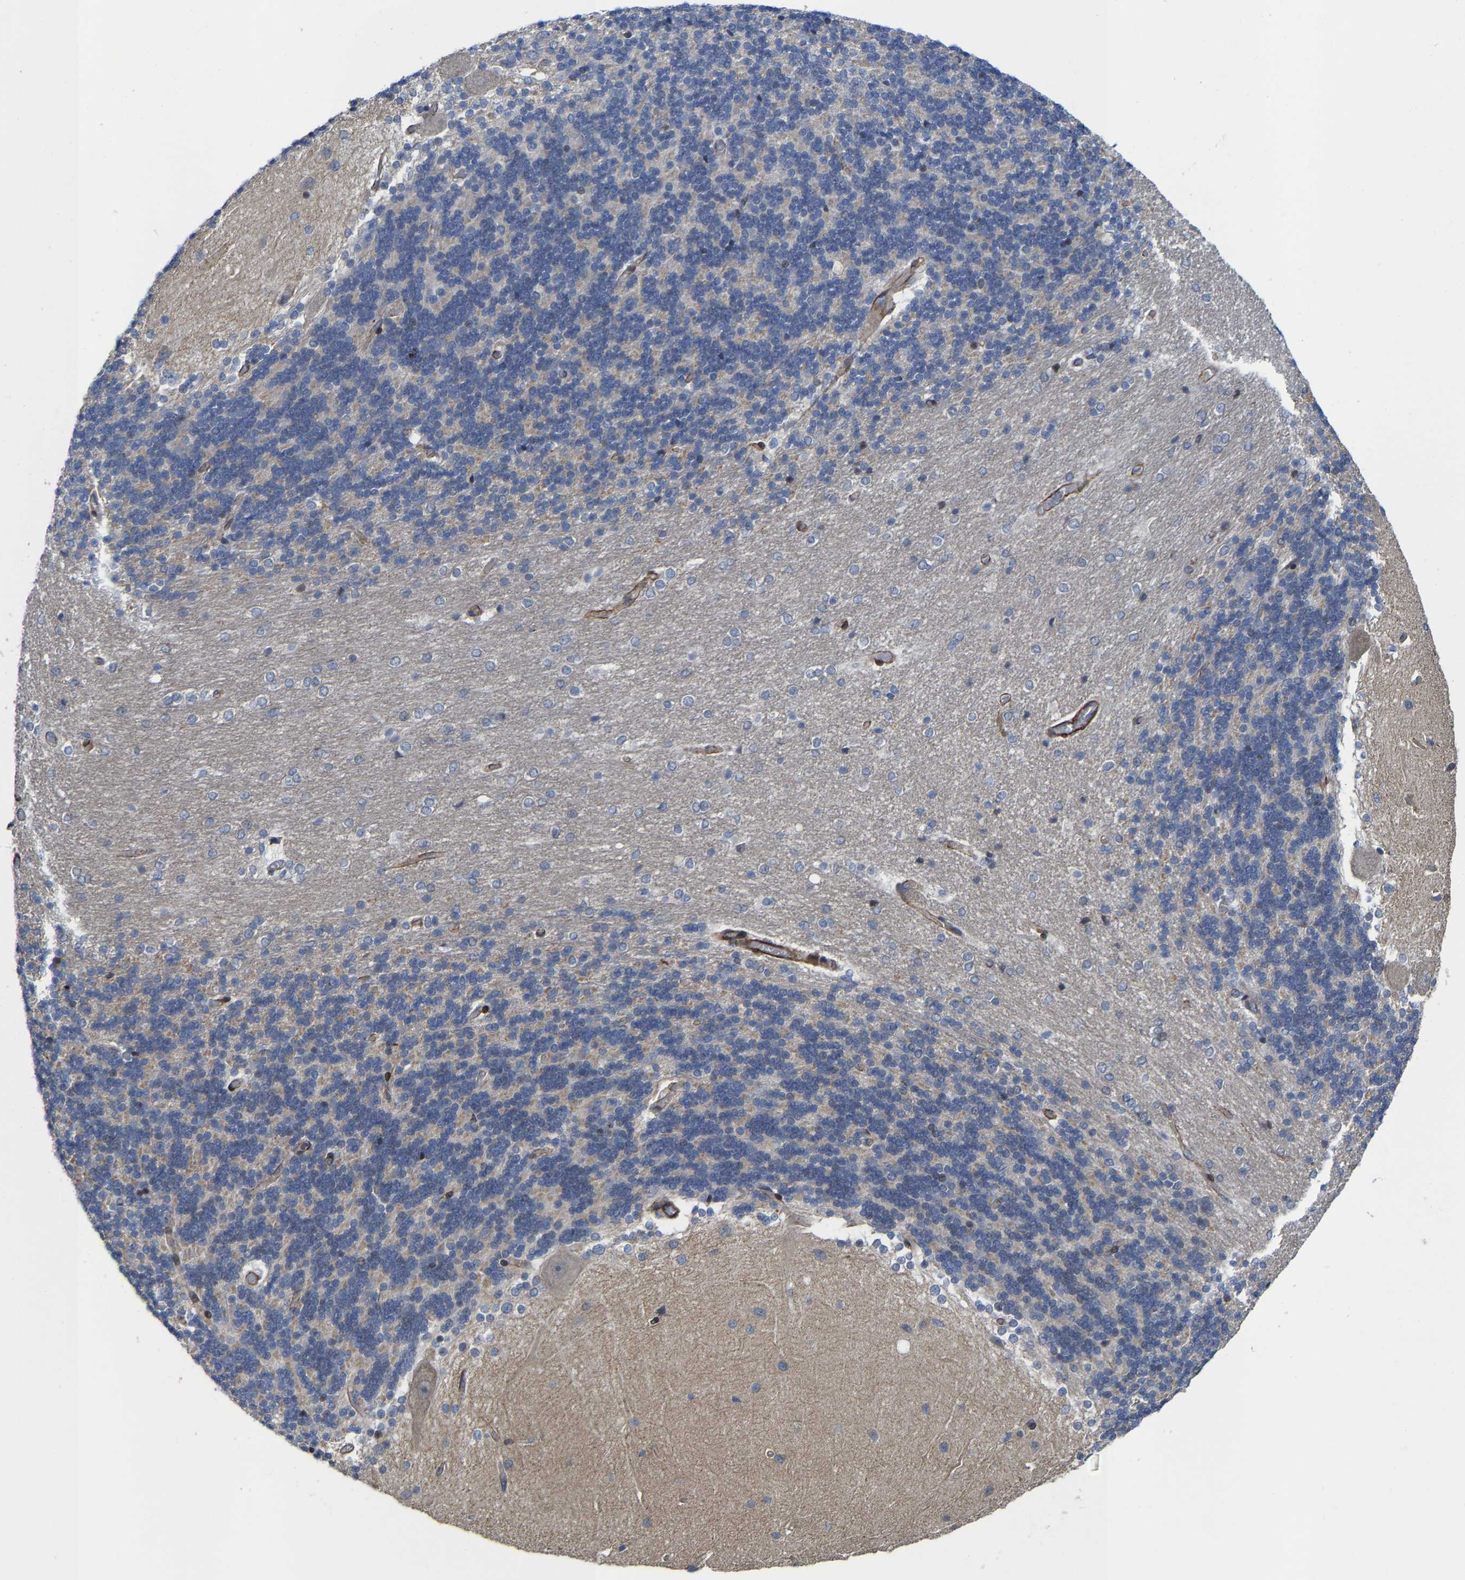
{"staining": {"intensity": "negative", "quantity": "none", "location": "none"}, "tissue": "cerebellum", "cell_type": "Cells in granular layer", "image_type": "normal", "snomed": [{"axis": "morphology", "description": "Normal tissue, NOS"}, {"axis": "topography", "description": "Cerebellum"}], "caption": "Protein analysis of unremarkable cerebellum demonstrates no significant staining in cells in granular layer. (DAB immunohistochemistry (IHC) with hematoxylin counter stain).", "gene": "TGFB1I1", "patient": {"sex": "female", "age": 54}}